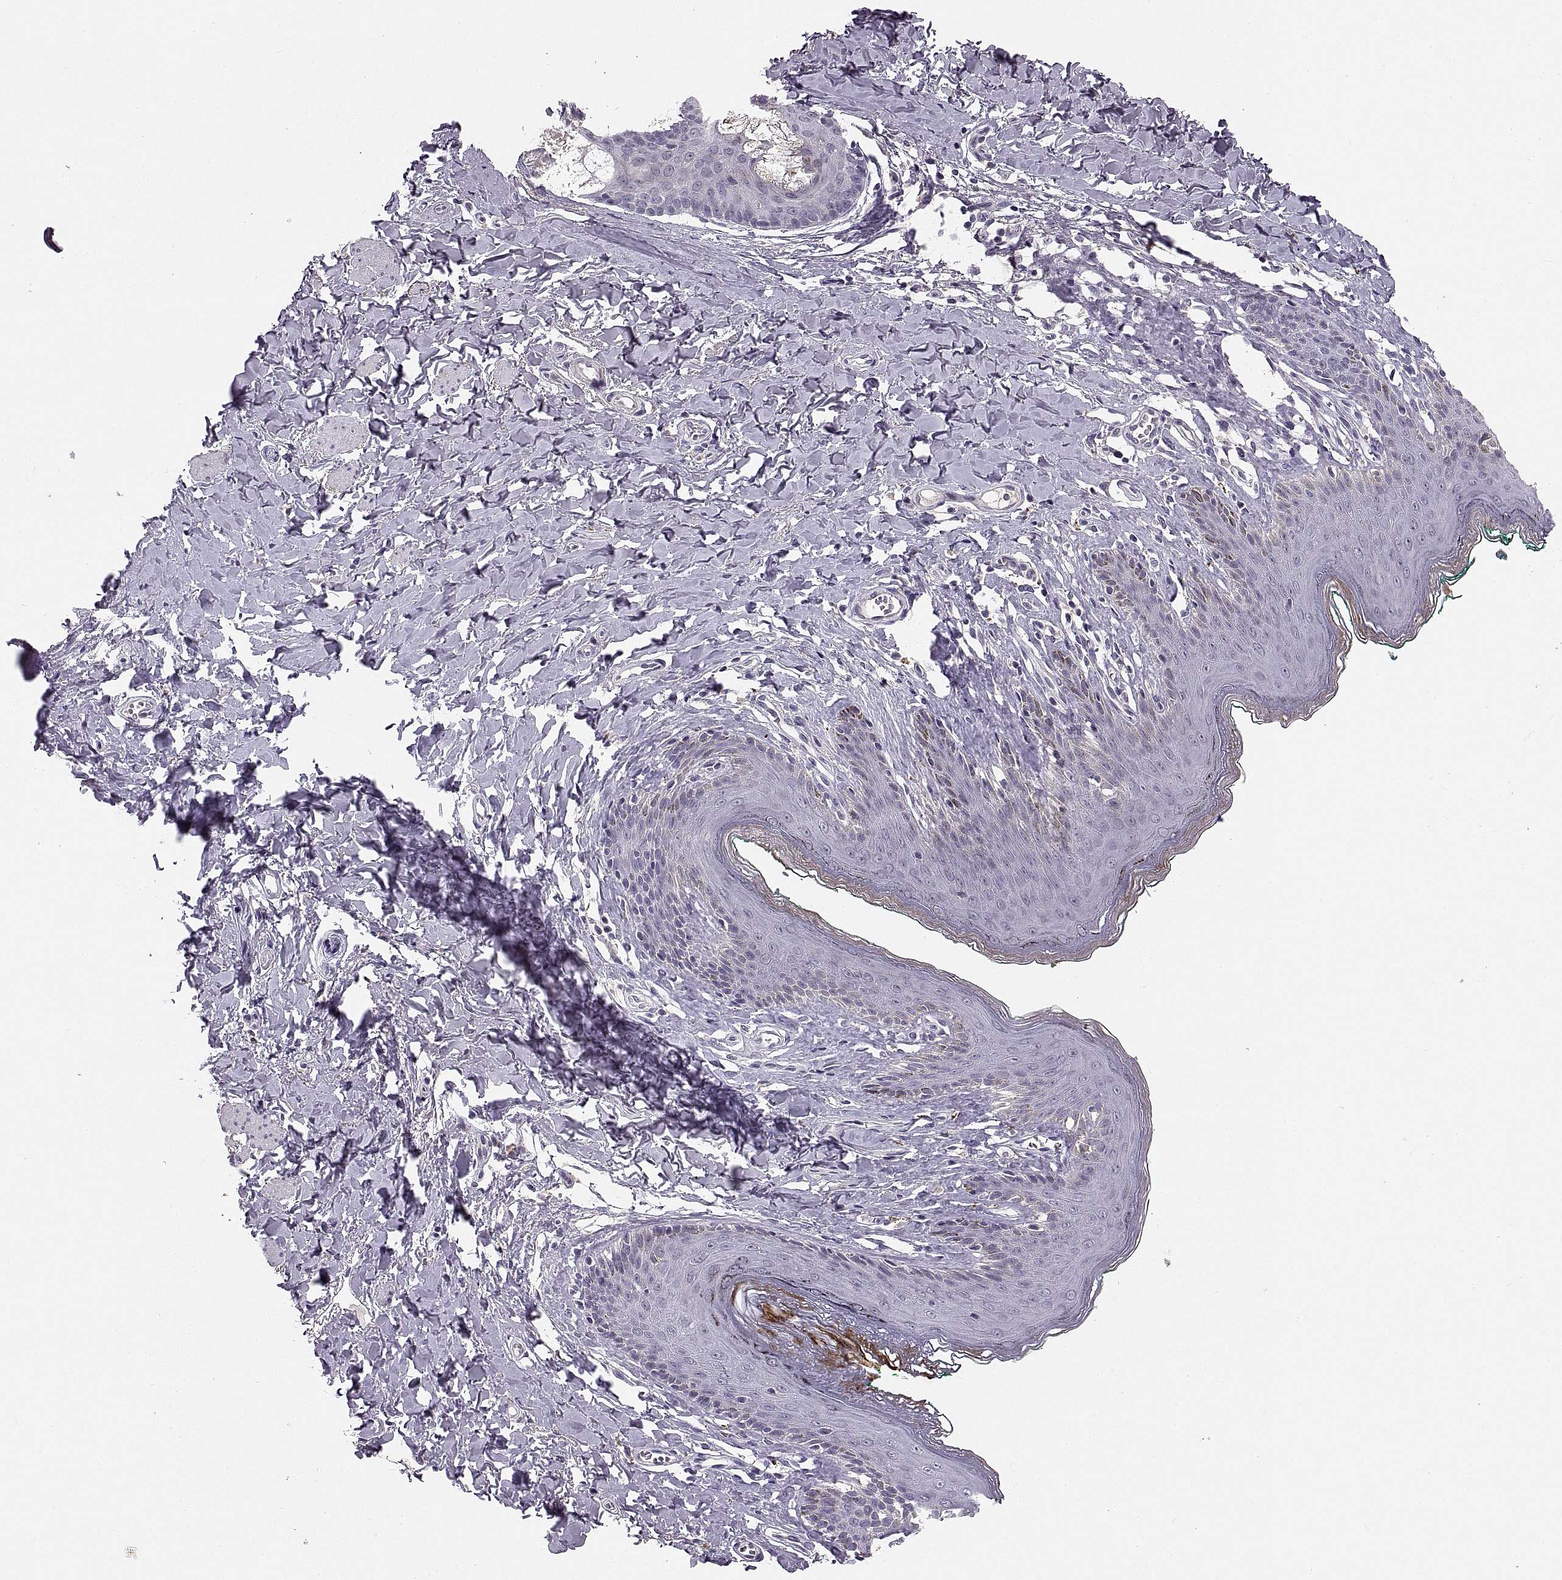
{"staining": {"intensity": "negative", "quantity": "none", "location": "none"}, "tissue": "skin", "cell_type": "Epidermal cells", "image_type": "normal", "snomed": [{"axis": "morphology", "description": "Normal tissue, NOS"}, {"axis": "topography", "description": "Vulva"}], "caption": "Immunohistochemical staining of unremarkable skin shows no significant staining in epidermal cells. The staining is performed using DAB (3,3'-diaminobenzidine) brown chromogen with nuclei counter-stained in using hematoxylin.", "gene": "ADH6", "patient": {"sex": "female", "age": 66}}